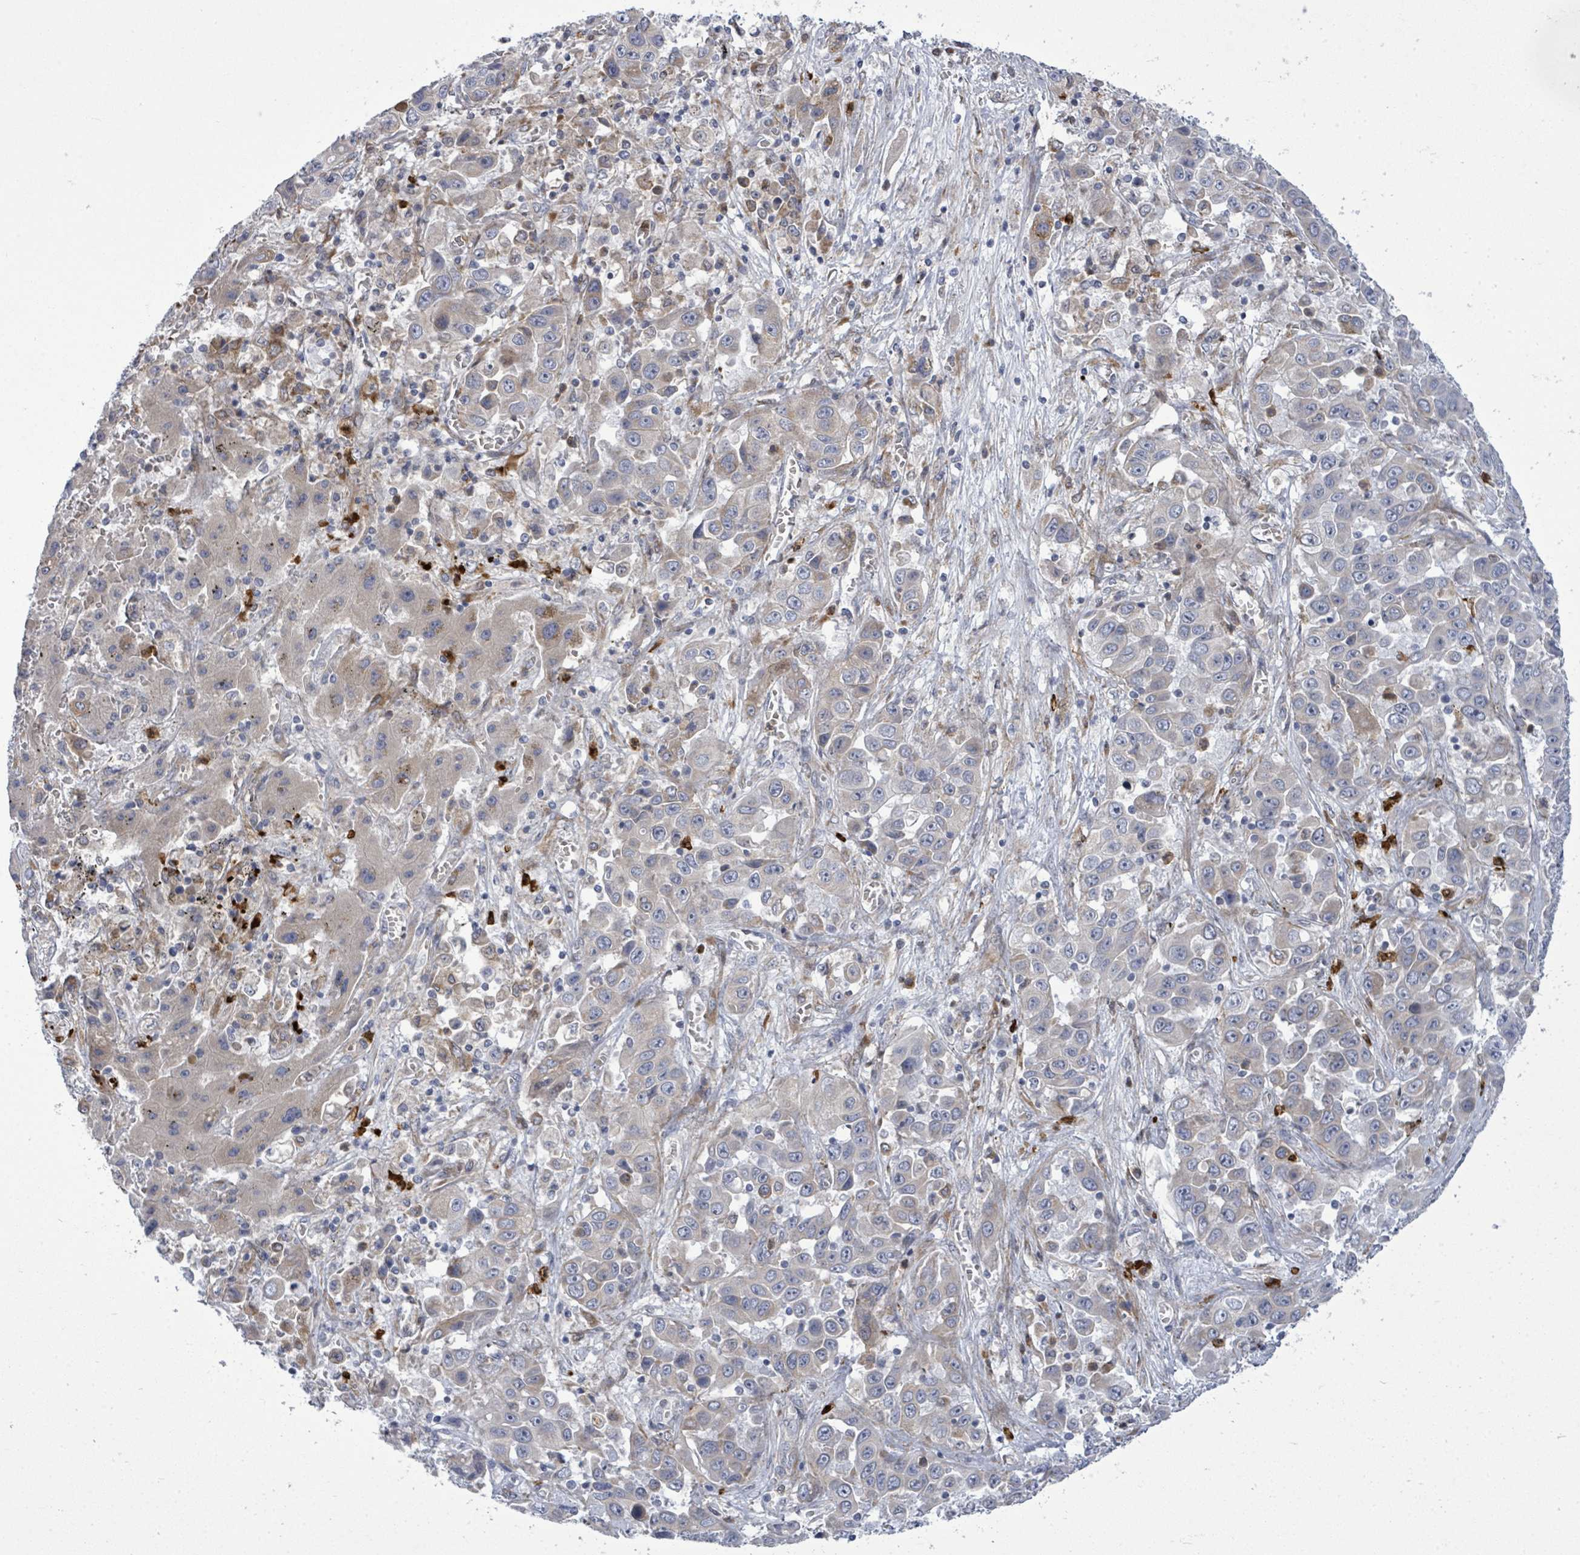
{"staining": {"intensity": "weak", "quantity": "<25%", "location": "cytoplasmic/membranous"}, "tissue": "liver cancer", "cell_type": "Tumor cells", "image_type": "cancer", "snomed": [{"axis": "morphology", "description": "Cholangiocarcinoma"}, {"axis": "topography", "description": "Liver"}], "caption": "DAB immunohistochemical staining of human liver cancer (cholangiocarcinoma) exhibits no significant staining in tumor cells.", "gene": "SAR1A", "patient": {"sex": "female", "age": 52}}